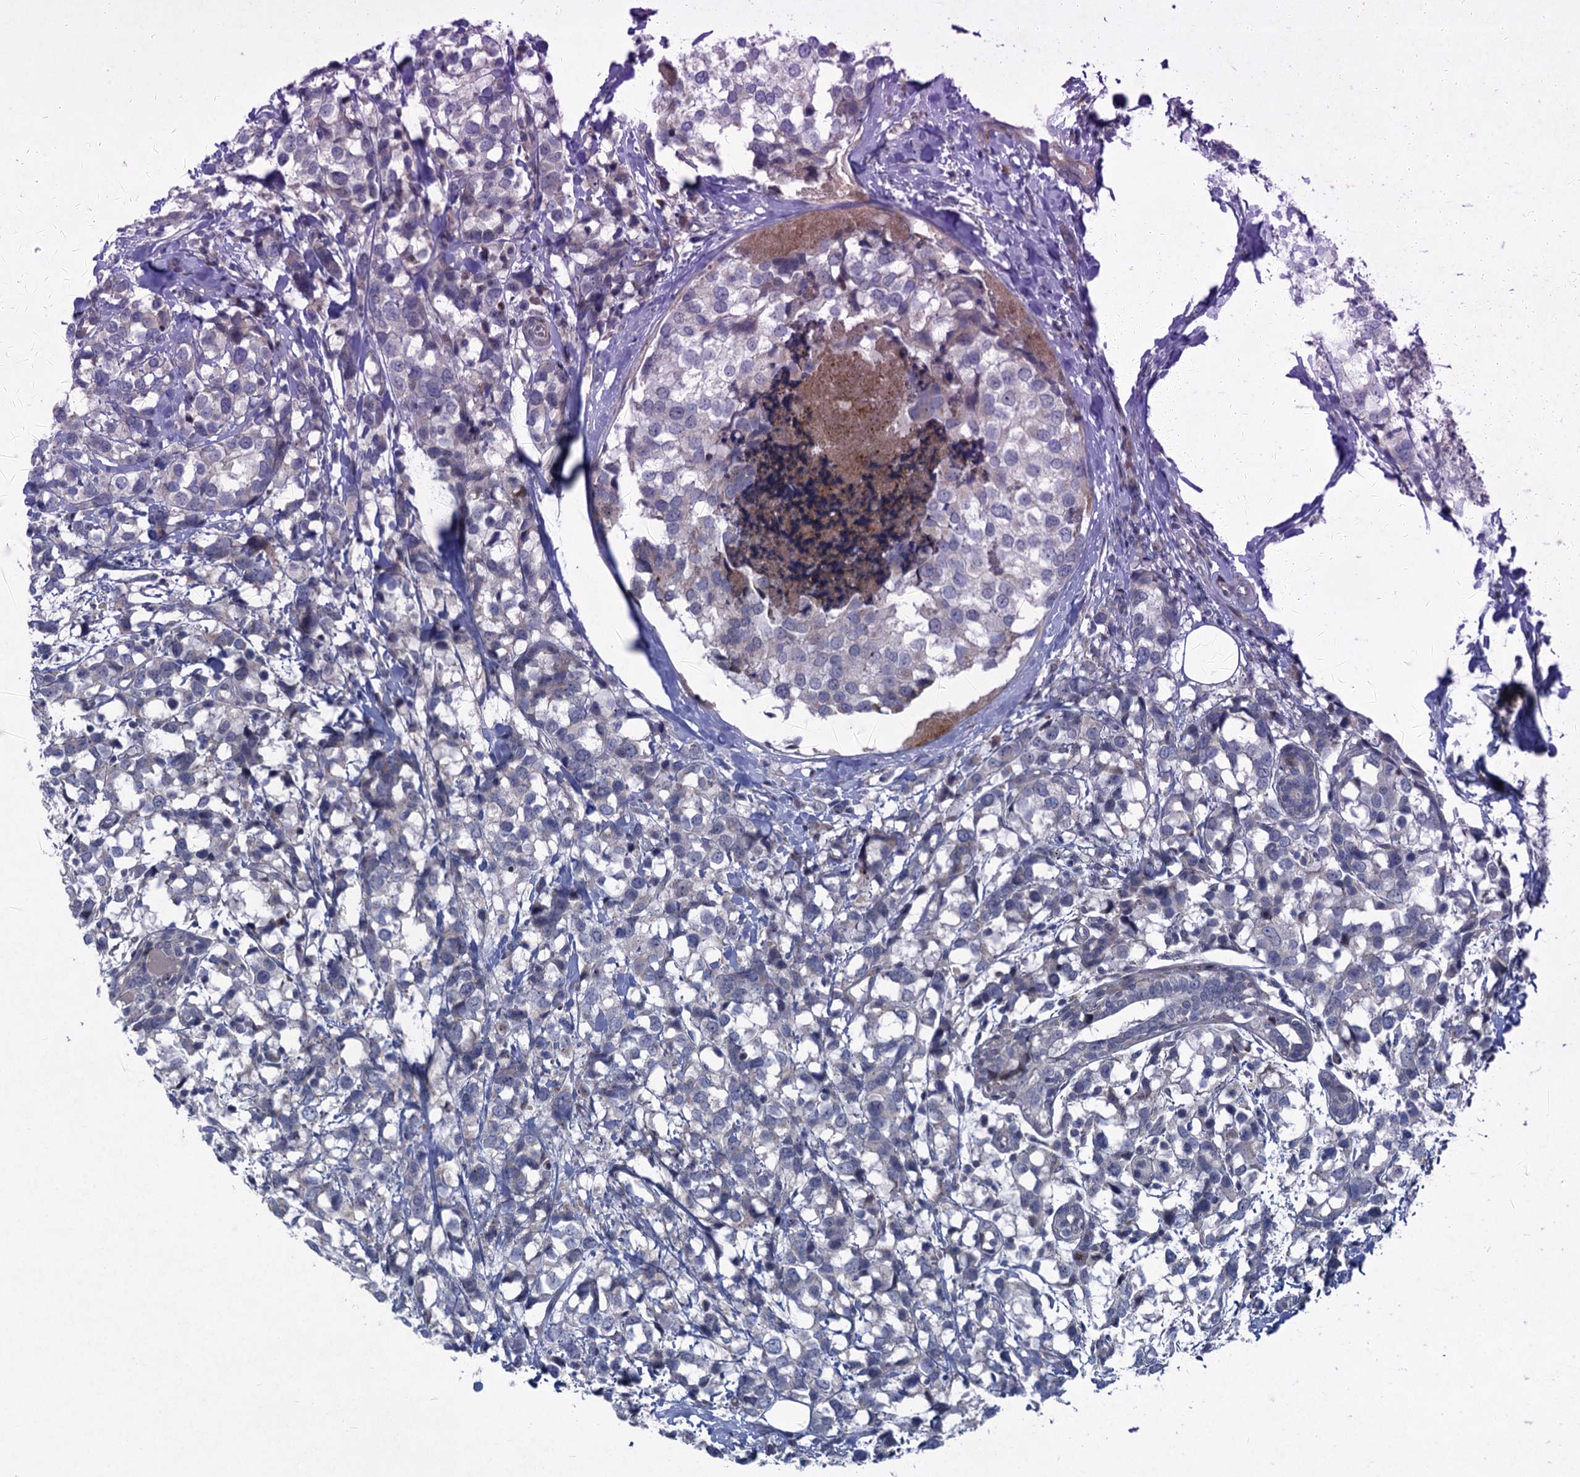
{"staining": {"intensity": "negative", "quantity": "none", "location": "none"}, "tissue": "breast cancer", "cell_type": "Tumor cells", "image_type": "cancer", "snomed": [{"axis": "morphology", "description": "Lobular carcinoma"}, {"axis": "topography", "description": "Breast"}], "caption": "Lobular carcinoma (breast) stained for a protein using immunohistochemistry (IHC) reveals no expression tumor cells.", "gene": "QPCTL", "patient": {"sex": "female", "age": 59}}